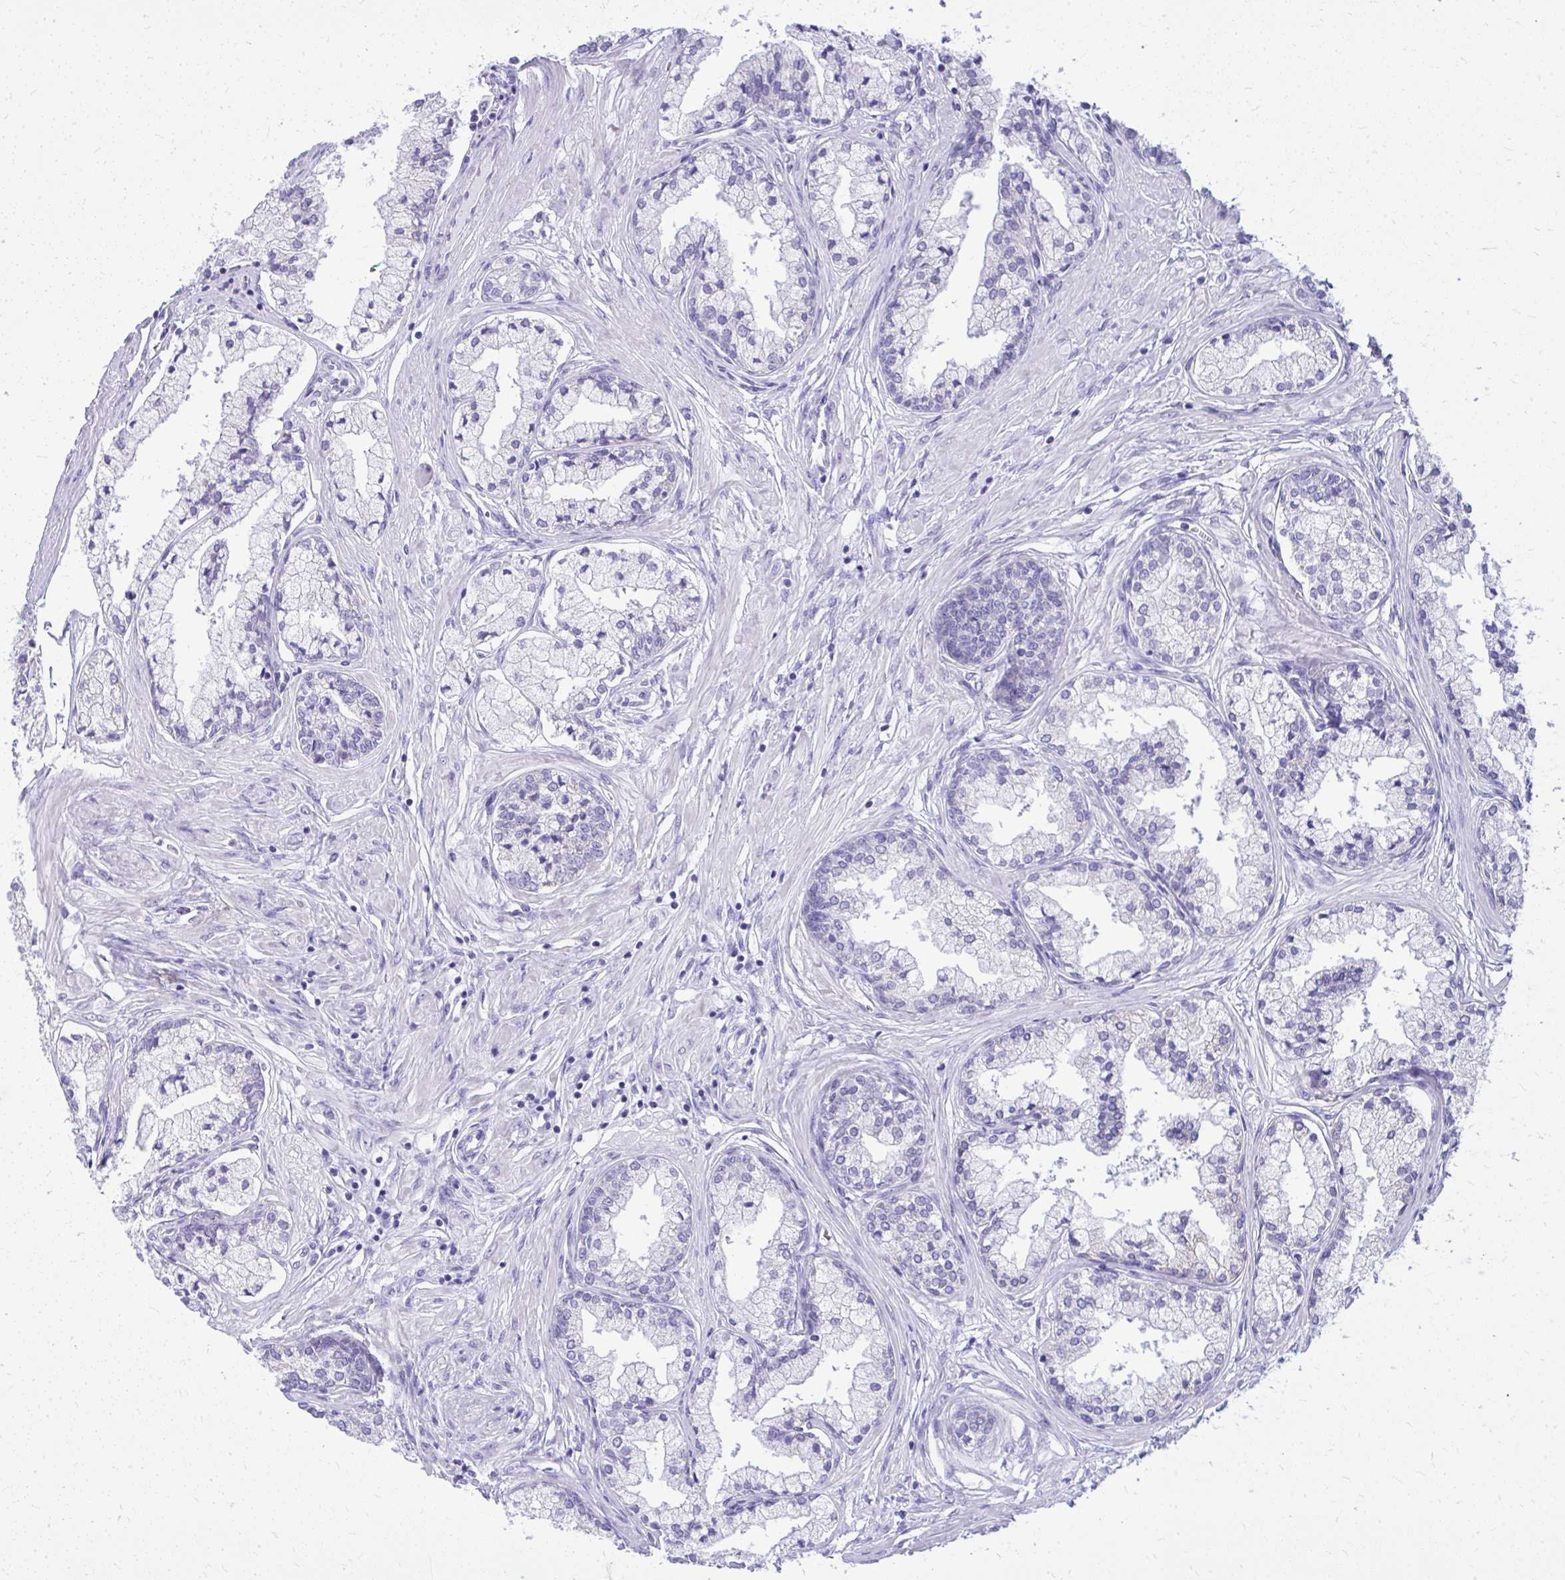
{"staining": {"intensity": "negative", "quantity": "none", "location": "none"}, "tissue": "prostate cancer", "cell_type": "Tumor cells", "image_type": "cancer", "snomed": [{"axis": "morphology", "description": "Adenocarcinoma, High grade"}, {"axis": "topography", "description": "Prostate"}], "caption": "This is an immunohistochemistry (IHC) micrograph of prostate cancer. There is no expression in tumor cells.", "gene": "RALYL", "patient": {"sex": "male", "age": 66}}